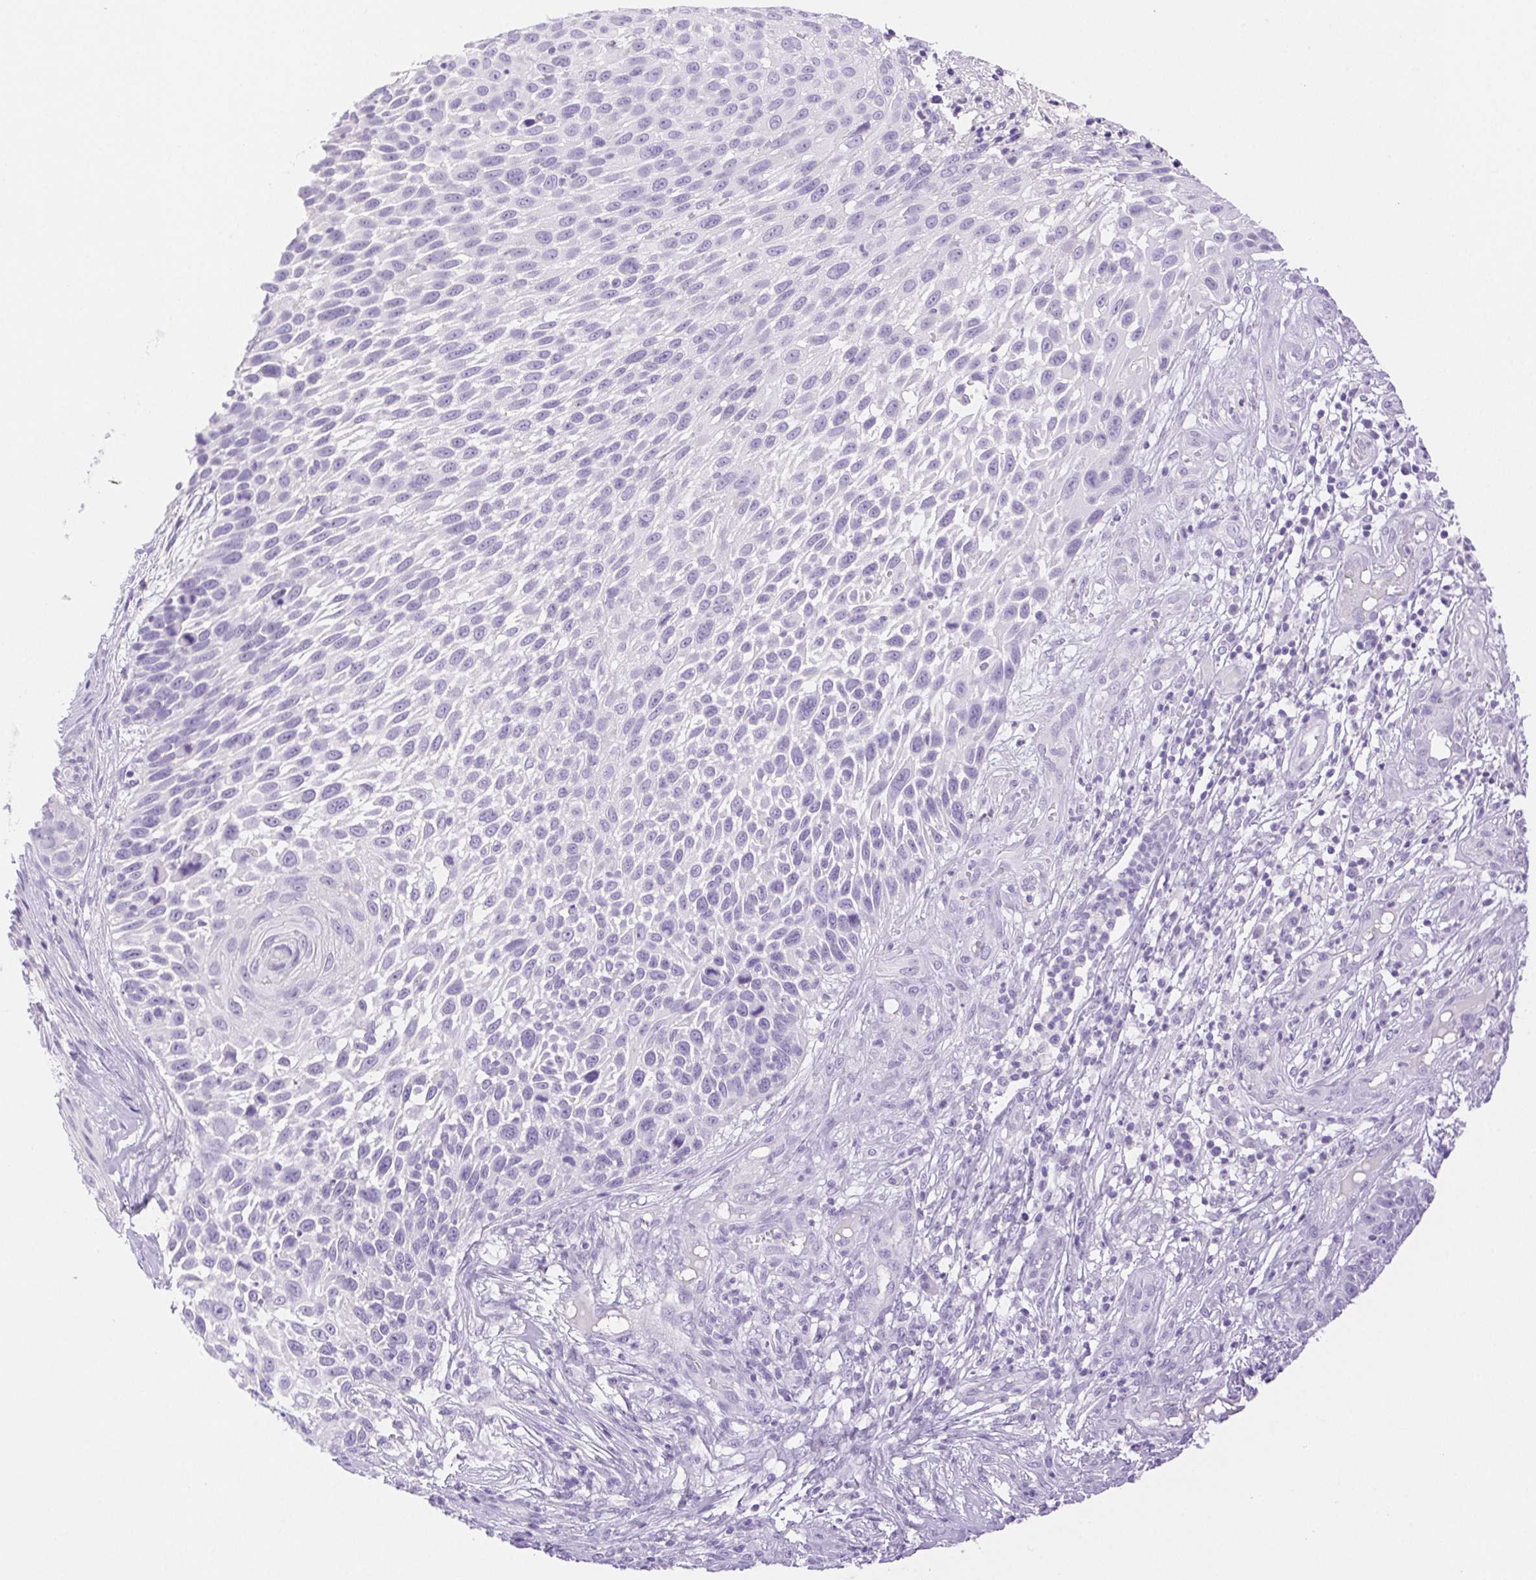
{"staining": {"intensity": "negative", "quantity": "none", "location": "none"}, "tissue": "skin cancer", "cell_type": "Tumor cells", "image_type": "cancer", "snomed": [{"axis": "morphology", "description": "Squamous cell carcinoma, NOS"}, {"axis": "topography", "description": "Skin"}], "caption": "The photomicrograph exhibits no significant positivity in tumor cells of skin cancer. The staining was performed using DAB (3,3'-diaminobenzidine) to visualize the protein expression in brown, while the nuclei were stained in blue with hematoxylin (Magnification: 20x).", "gene": "SPACA4", "patient": {"sex": "male", "age": 92}}